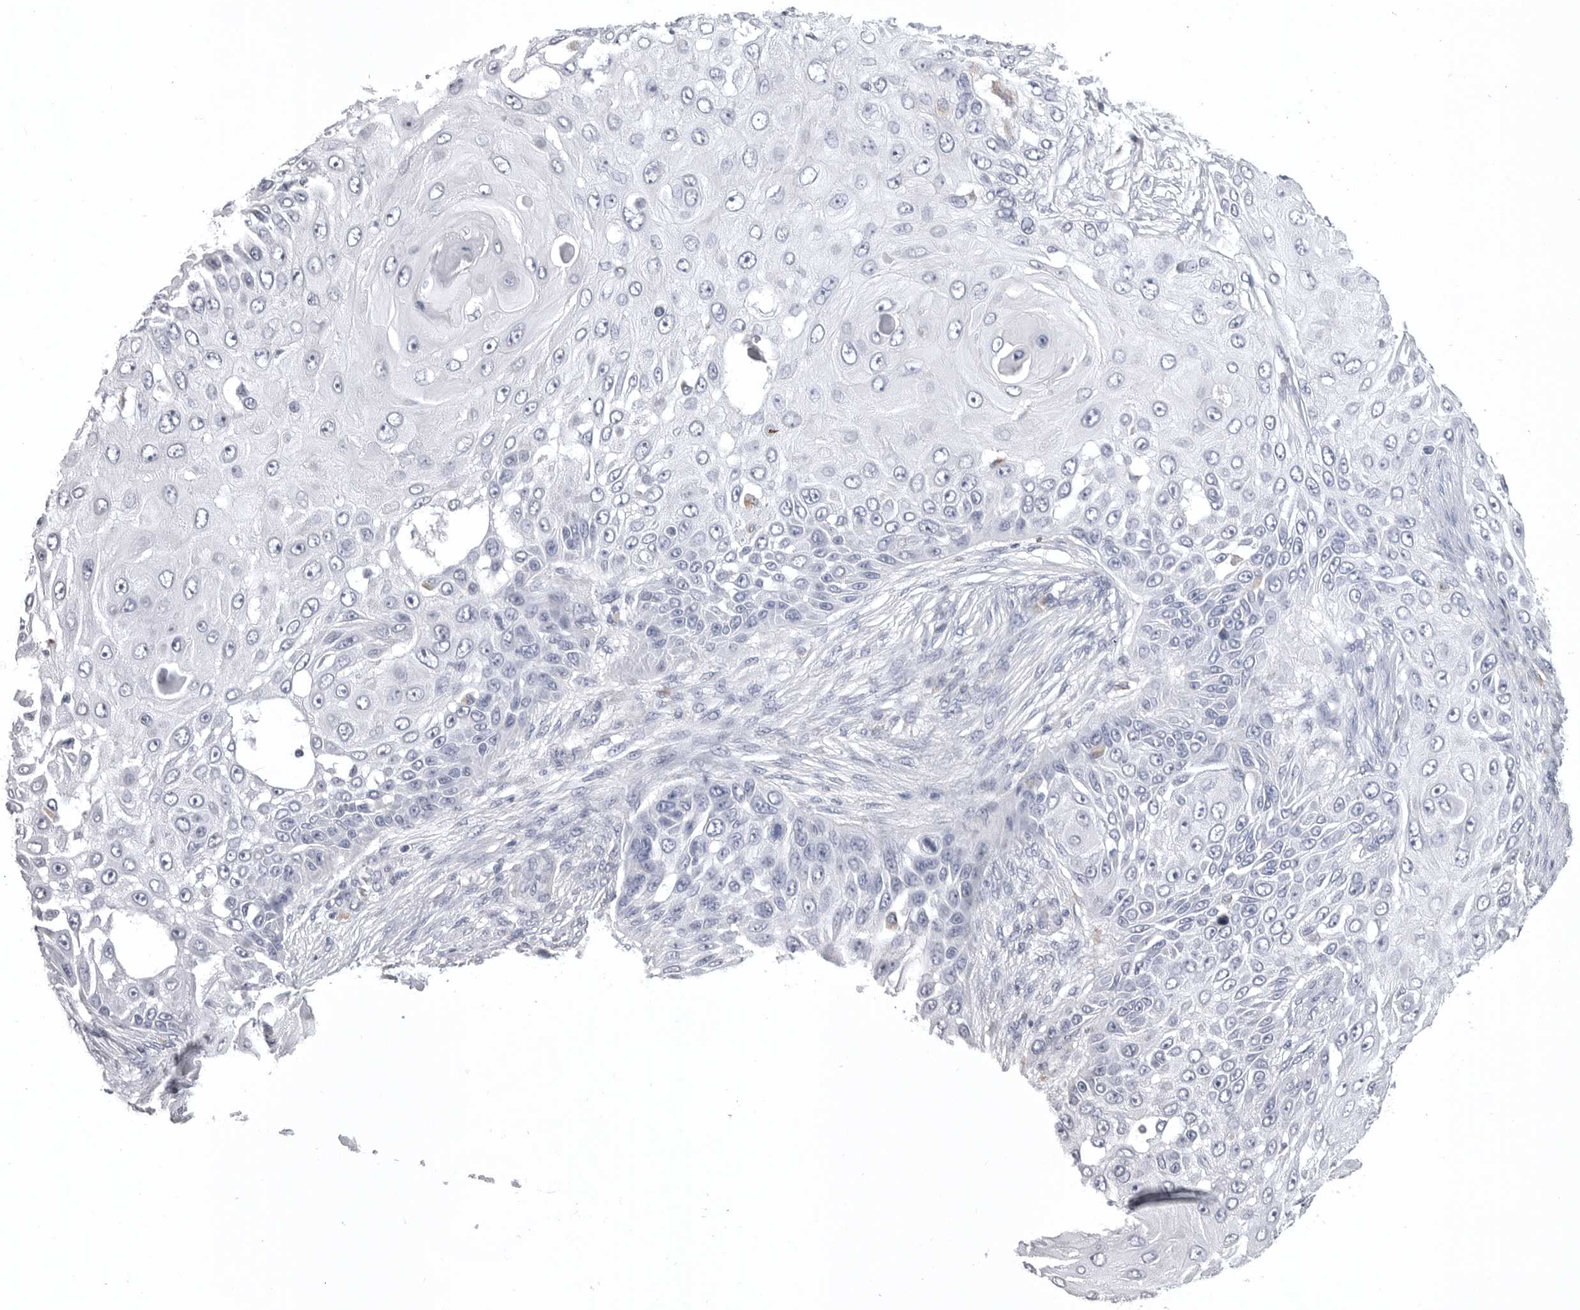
{"staining": {"intensity": "negative", "quantity": "none", "location": "none"}, "tissue": "skin cancer", "cell_type": "Tumor cells", "image_type": "cancer", "snomed": [{"axis": "morphology", "description": "Squamous cell carcinoma, NOS"}, {"axis": "topography", "description": "Skin"}], "caption": "Histopathology image shows no significant protein expression in tumor cells of skin cancer (squamous cell carcinoma). (Stains: DAB (3,3'-diaminobenzidine) IHC with hematoxylin counter stain, Microscopy: brightfield microscopy at high magnification).", "gene": "AOC3", "patient": {"sex": "female", "age": 44}}